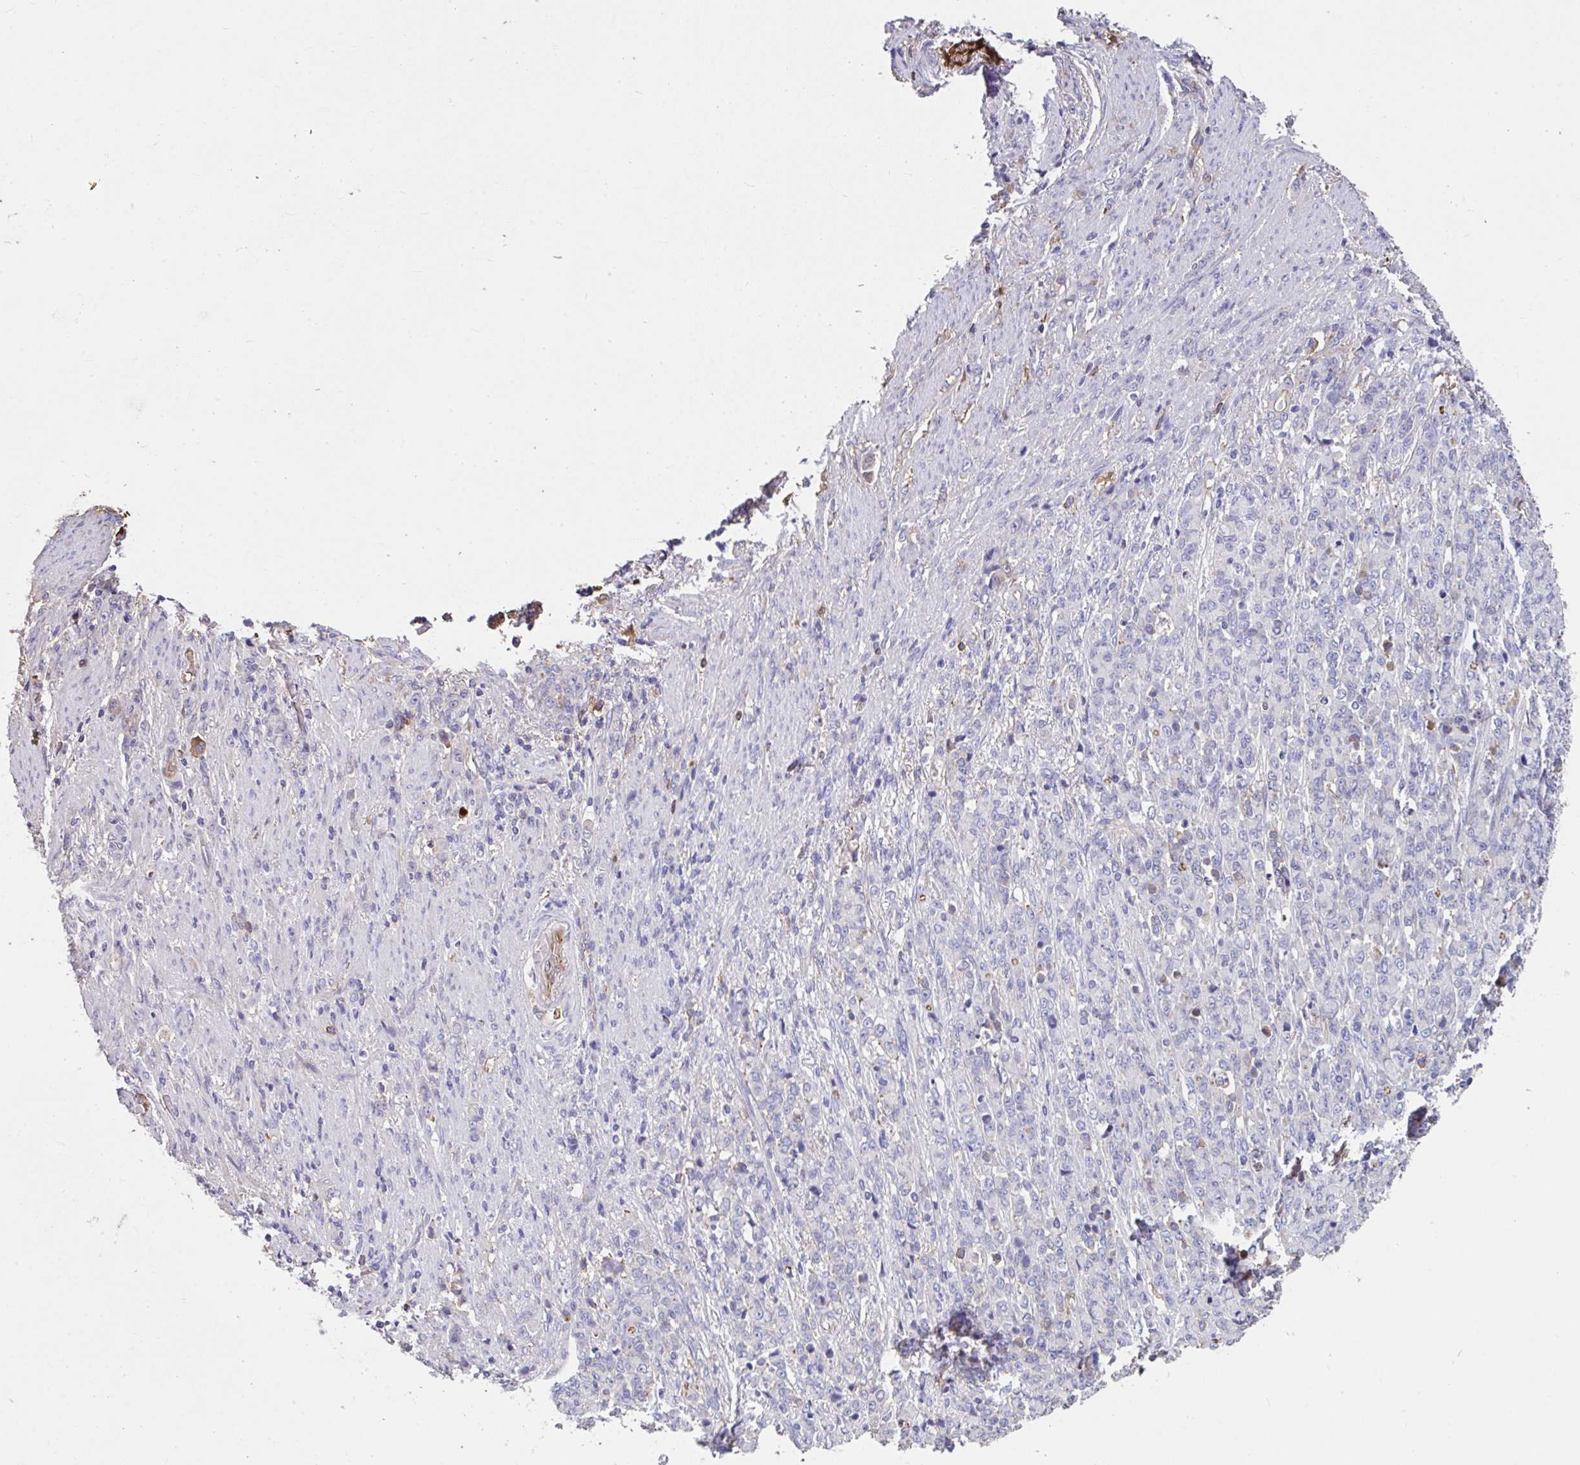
{"staining": {"intensity": "moderate", "quantity": "<25%", "location": "cytoplasmic/membranous"}, "tissue": "stomach cancer", "cell_type": "Tumor cells", "image_type": "cancer", "snomed": [{"axis": "morphology", "description": "Adenocarcinoma, NOS"}, {"axis": "topography", "description": "Stomach"}], "caption": "Immunohistochemical staining of stomach adenocarcinoma shows low levels of moderate cytoplasmic/membranous staining in about <25% of tumor cells.", "gene": "ZNF813", "patient": {"sex": "female", "age": 79}}